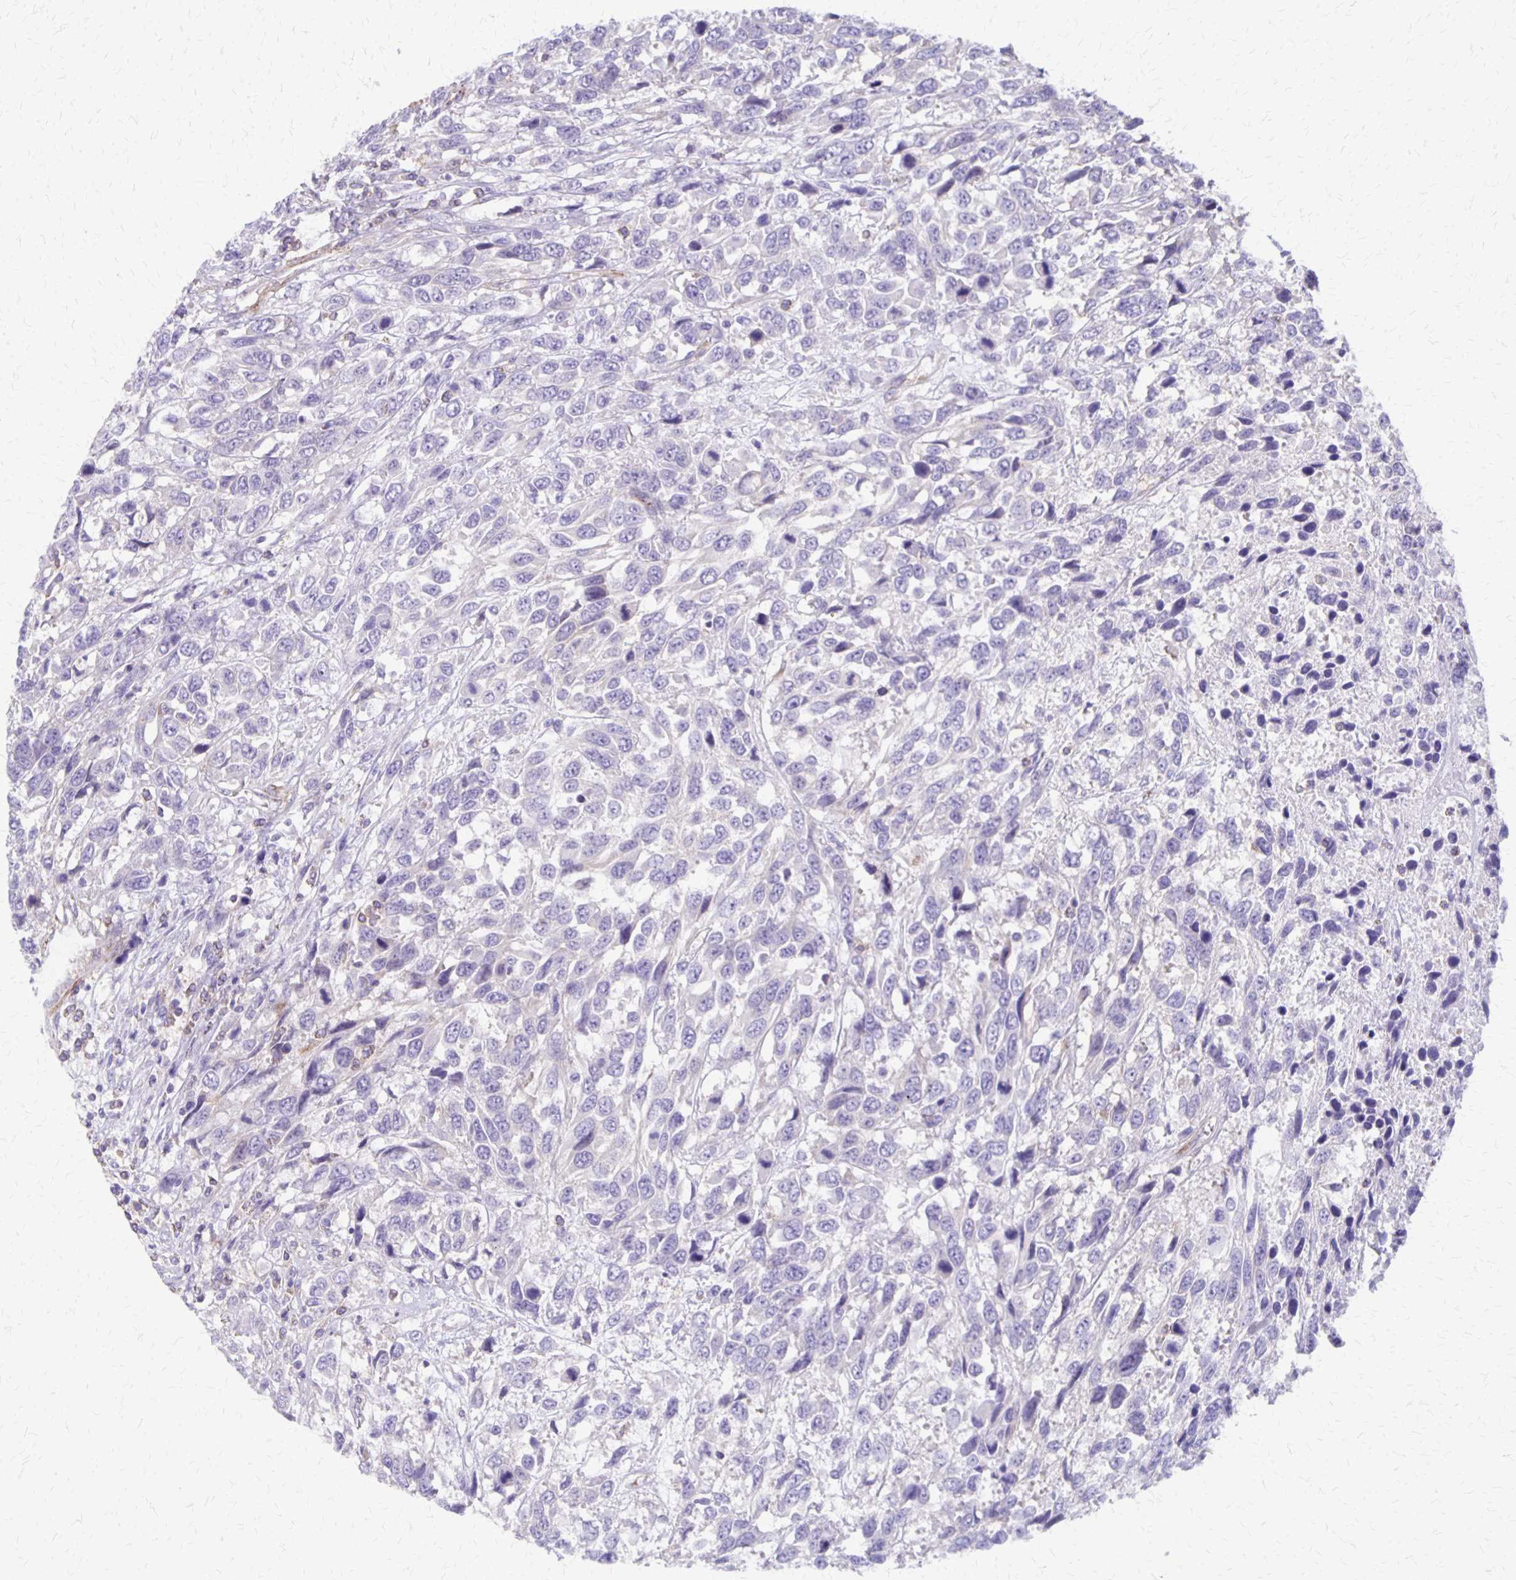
{"staining": {"intensity": "negative", "quantity": "none", "location": "none"}, "tissue": "urothelial cancer", "cell_type": "Tumor cells", "image_type": "cancer", "snomed": [{"axis": "morphology", "description": "Urothelial carcinoma, High grade"}, {"axis": "topography", "description": "Urinary bladder"}], "caption": "IHC histopathology image of neoplastic tissue: human urothelial cancer stained with DAB shows no significant protein staining in tumor cells.", "gene": "SEPTIN5", "patient": {"sex": "female", "age": 70}}